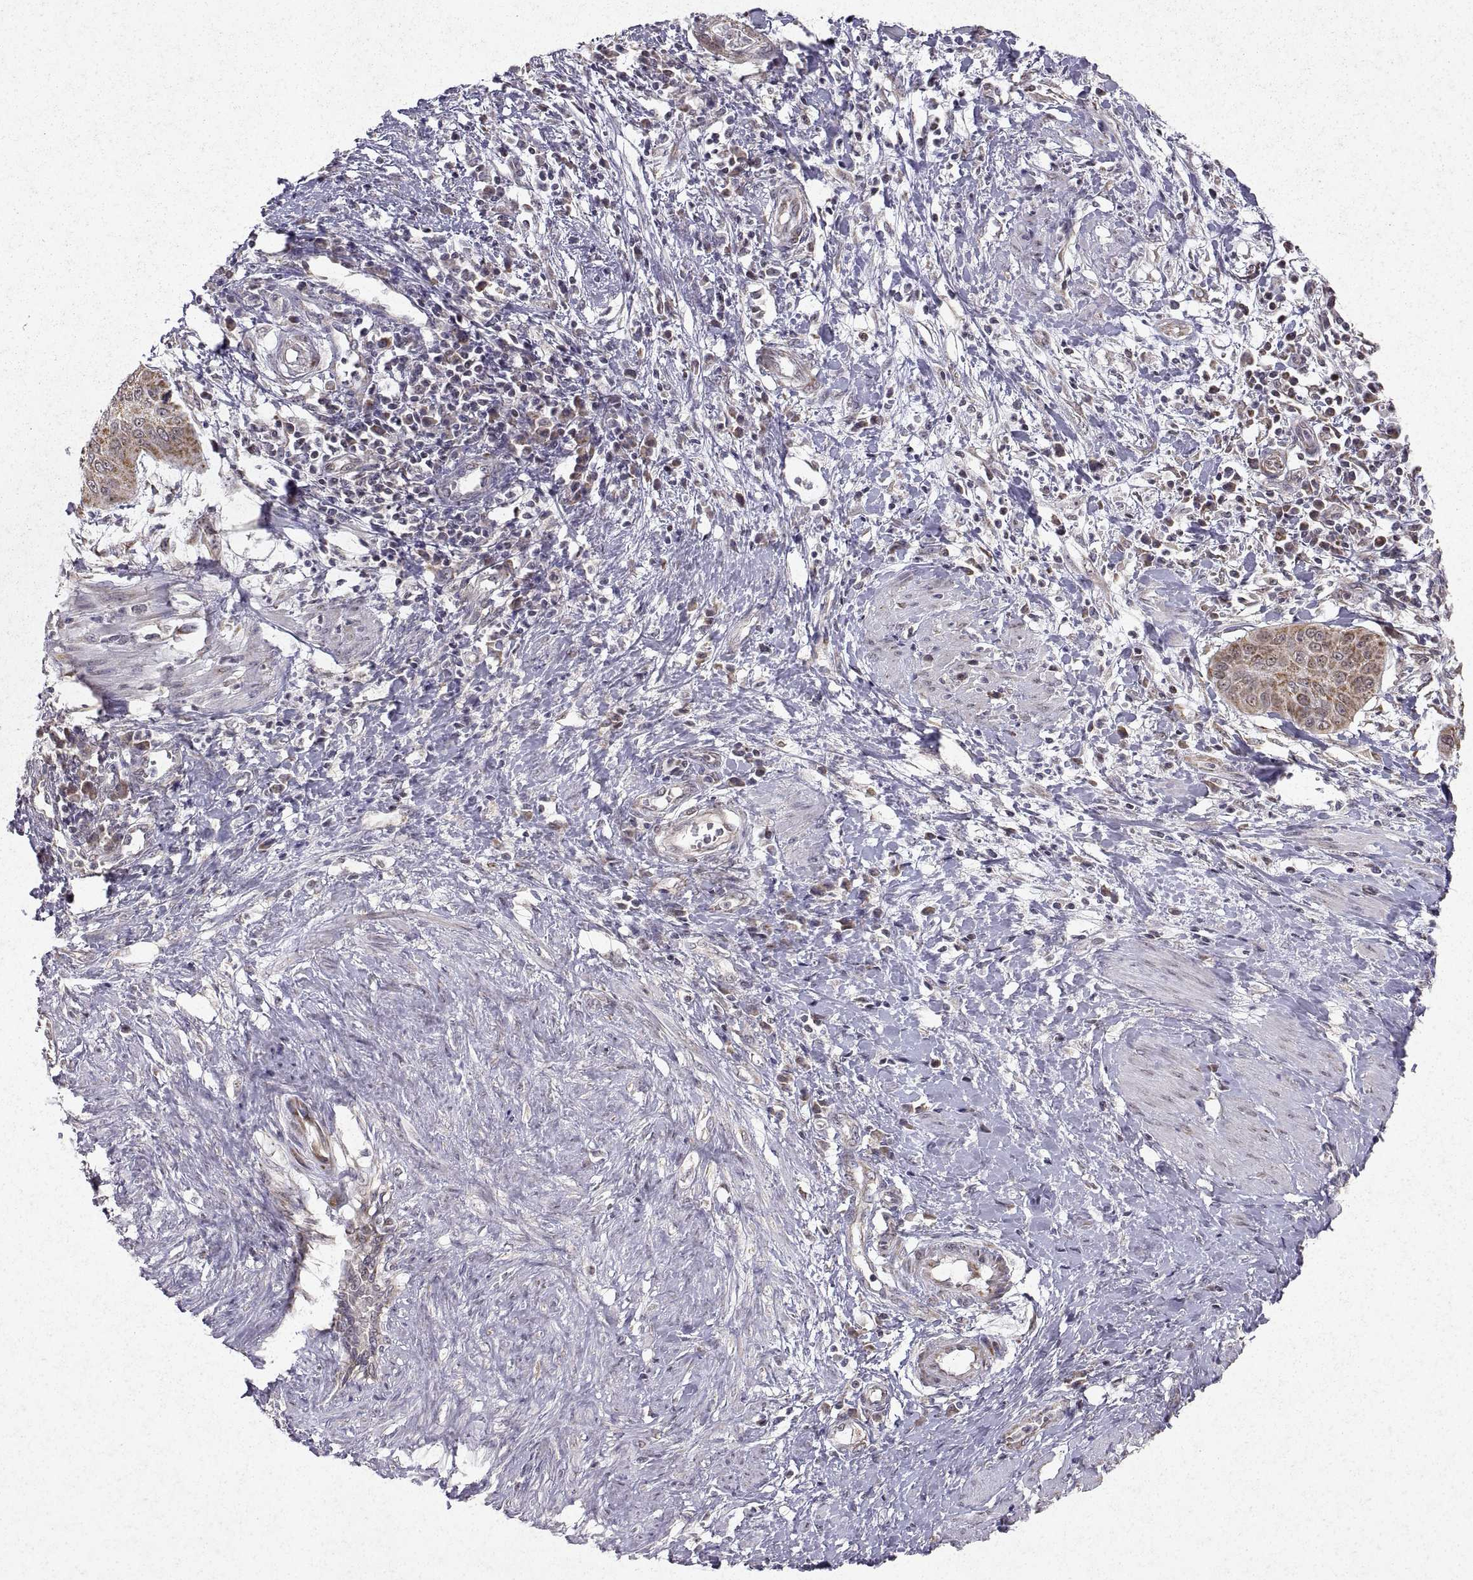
{"staining": {"intensity": "weak", "quantity": ">75%", "location": "cytoplasmic/membranous"}, "tissue": "cervical cancer", "cell_type": "Tumor cells", "image_type": "cancer", "snomed": [{"axis": "morphology", "description": "Squamous cell carcinoma, NOS"}, {"axis": "topography", "description": "Cervix"}], "caption": "About >75% of tumor cells in human cervical cancer (squamous cell carcinoma) display weak cytoplasmic/membranous protein expression as visualized by brown immunohistochemical staining.", "gene": "MANBAL", "patient": {"sex": "female", "age": 39}}